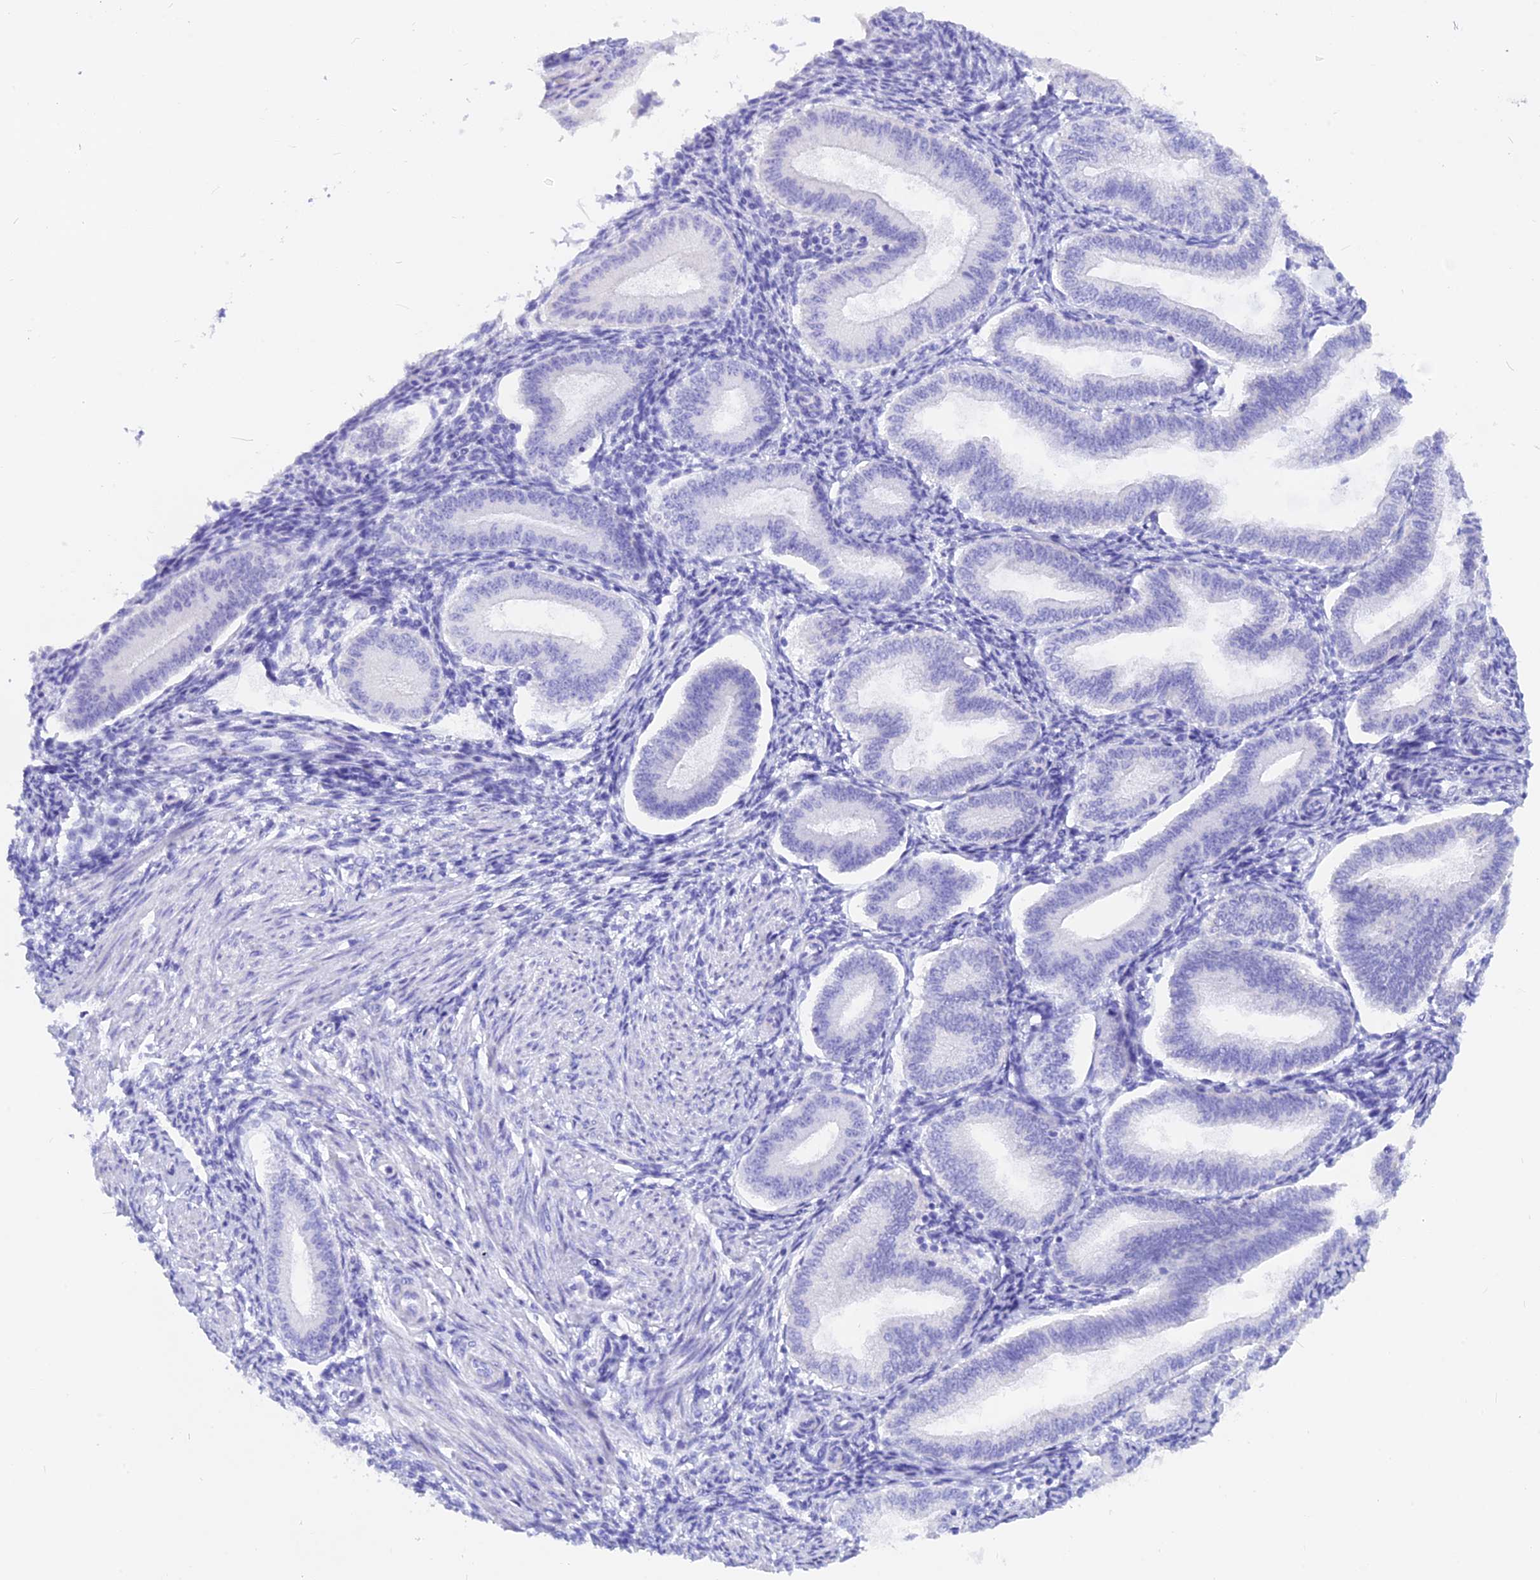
{"staining": {"intensity": "negative", "quantity": "none", "location": "none"}, "tissue": "endometrium", "cell_type": "Cells in endometrial stroma", "image_type": "normal", "snomed": [{"axis": "morphology", "description": "Normal tissue, NOS"}, {"axis": "topography", "description": "Endometrium"}], "caption": "High magnification brightfield microscopy of normal endometrium stained with DAB (3,3'-diaminobenzidine) (brown) and counterstained with hematoxylin (blue): cells in endometrial stroma show no significant positivity.", "gene": "ISCA1", "patient": {"sex": "female", "age": 39}}